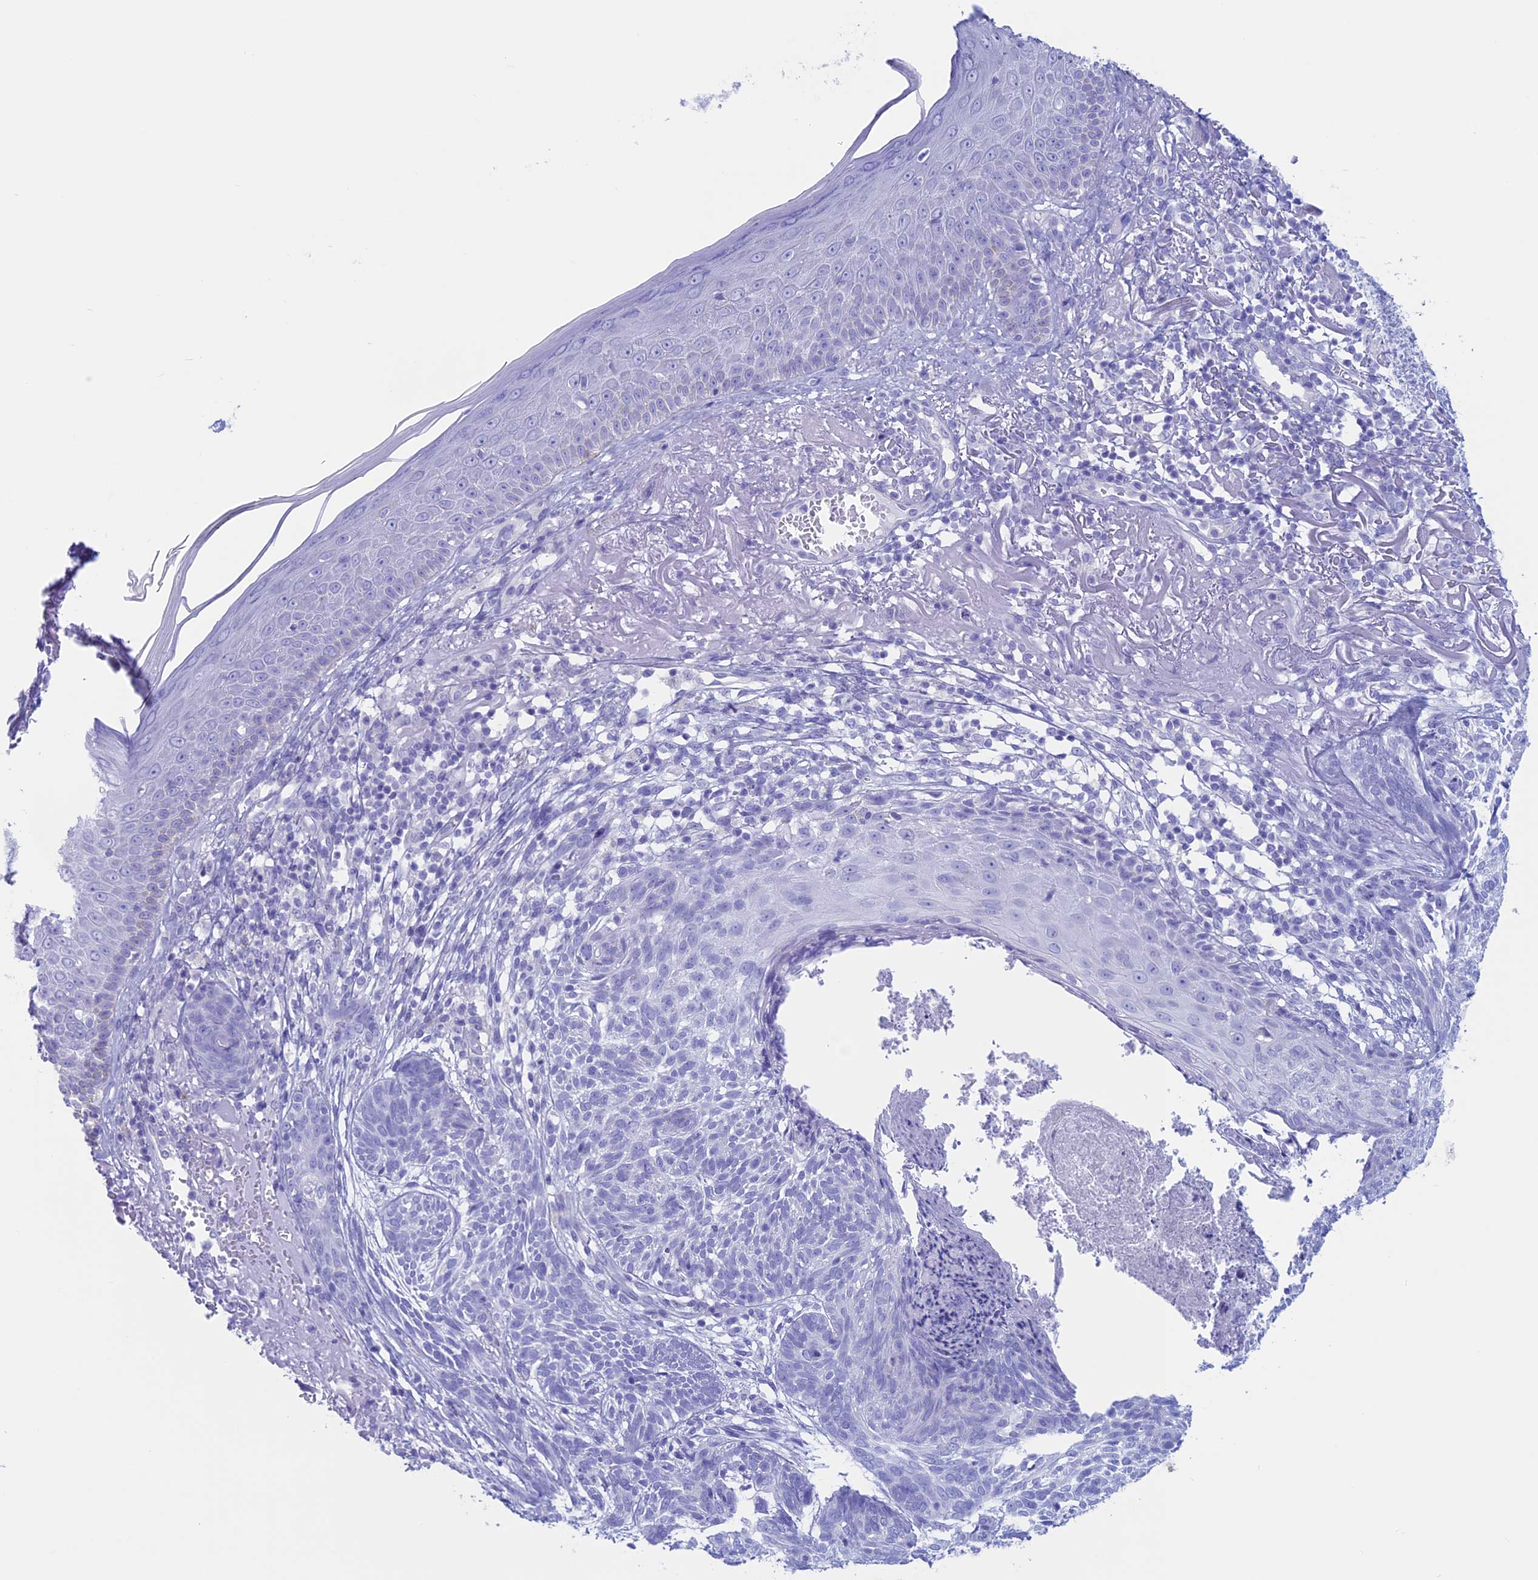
{"staining": {"intensity": "negative", "quantity": "none", "location": "none"}, "tissue": "skin cancer", "cell_type": "Tumor cells", "image_type": "cancer", "snomed": [{"axis": "morphology", "description": "Normal tissue, NOS"}, {"axis": "morphology", "description": "Basal cell carcinoma"}, {"axis": "topography", "description": "Skin"}], "caption": "Tumor cells show no significant protein positivity in skin cancer.", "gene": "RP1", "patient": {"sex": "male", "age": 66}}